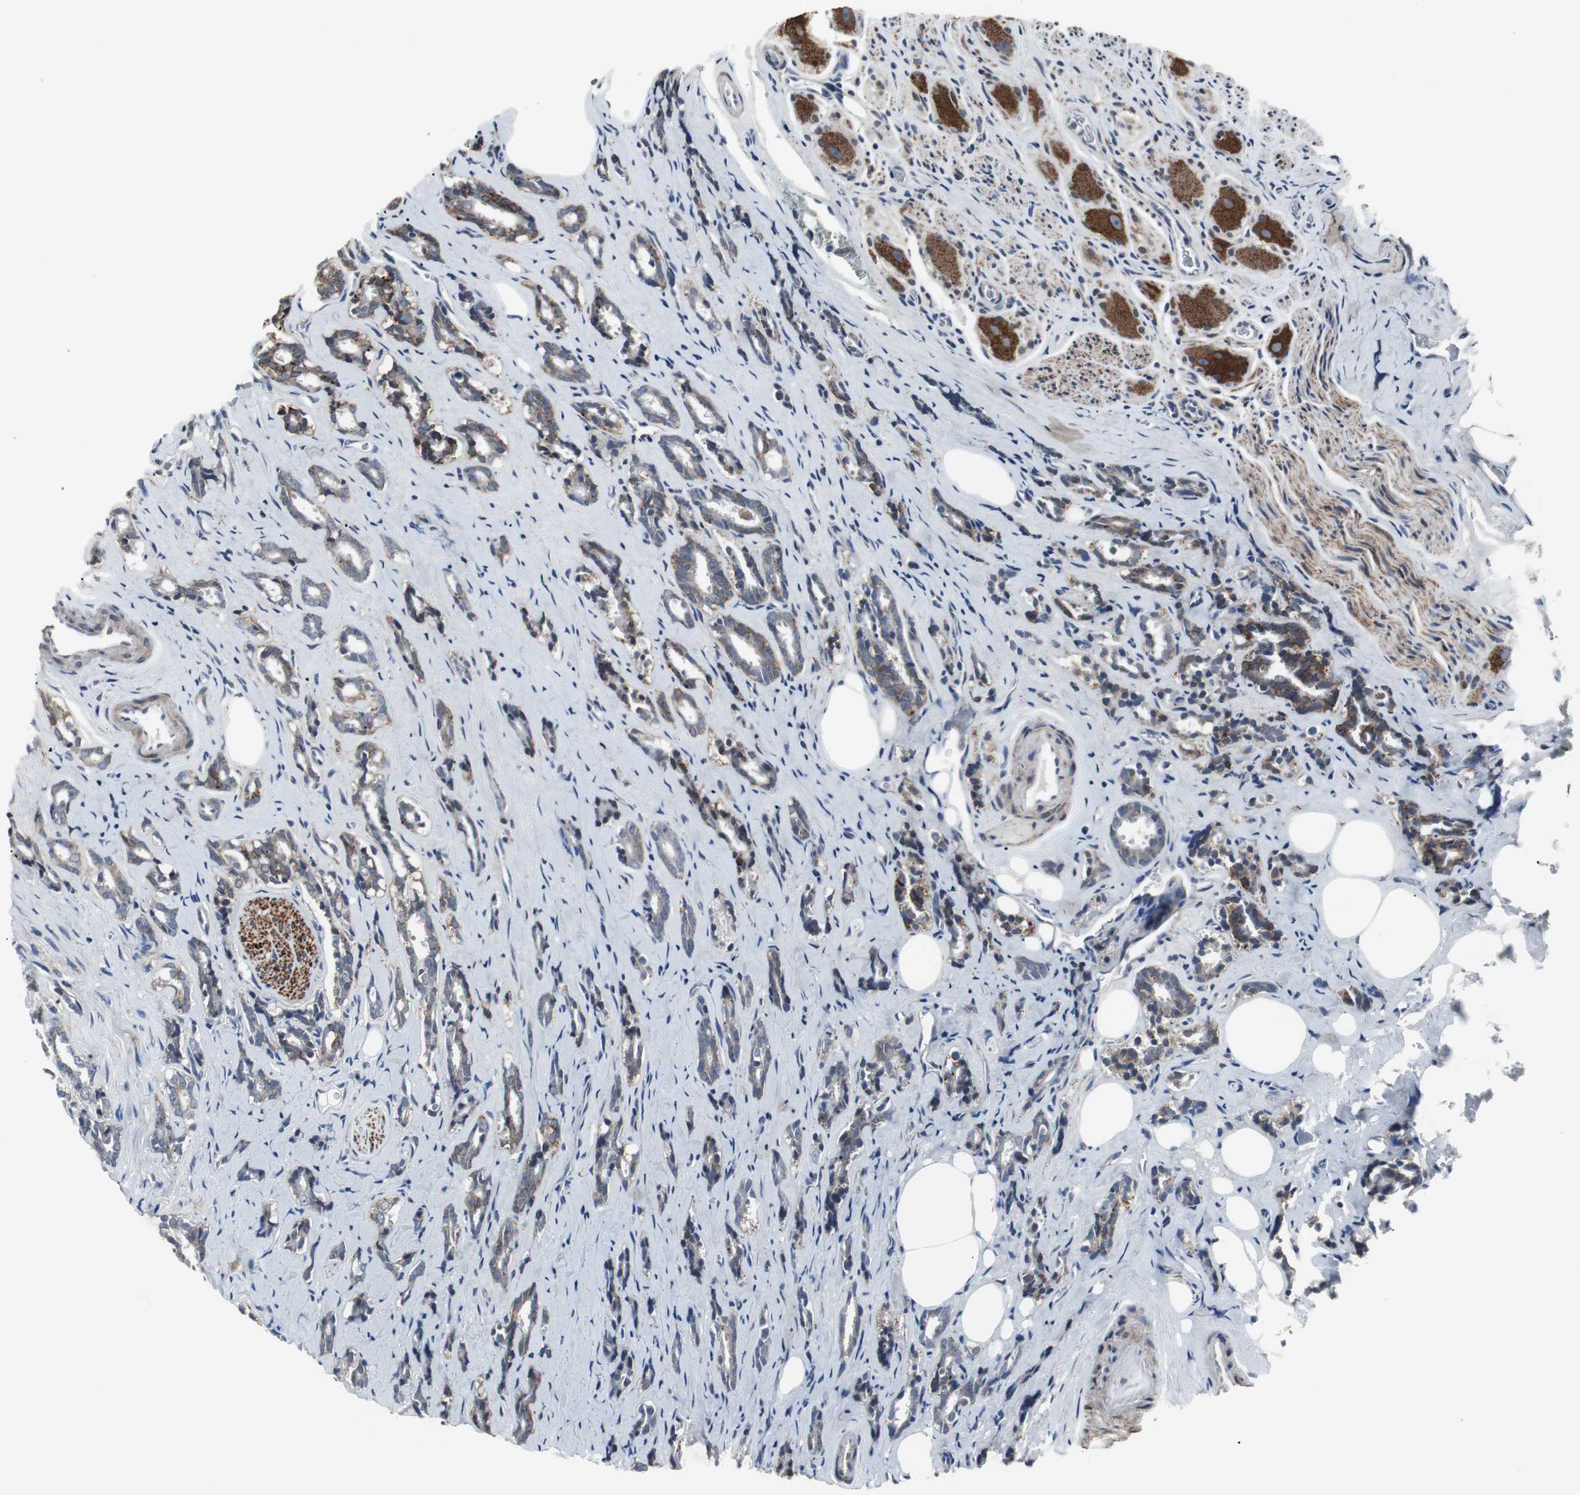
{"staining": {"intensity": "strong", "quantity": "<25%", "location": "cytoplasmic/membranous"}, "tissue": "prostate cancer", "cell_type": "Tumor cells", "image_type": "cancer", "snomed": [{"axis": "morphology", "description": "Adenocarcinoma, High grade"}, {"axis": "topography", "description": "Prostate"}], "caption": "Immunohistochemical staining of human prostate cancer reveals medium levels of strong cytoplasmic/membranous protein expression in about <25% of tumor cells. The staining was performed using DAB to visualize the protein expression in brown, while the nuclei were stained in blue with hematoxylin (Magnification: 20x).", "gene": "GBA1", "patient": {"sex": "male", "age": 67}}